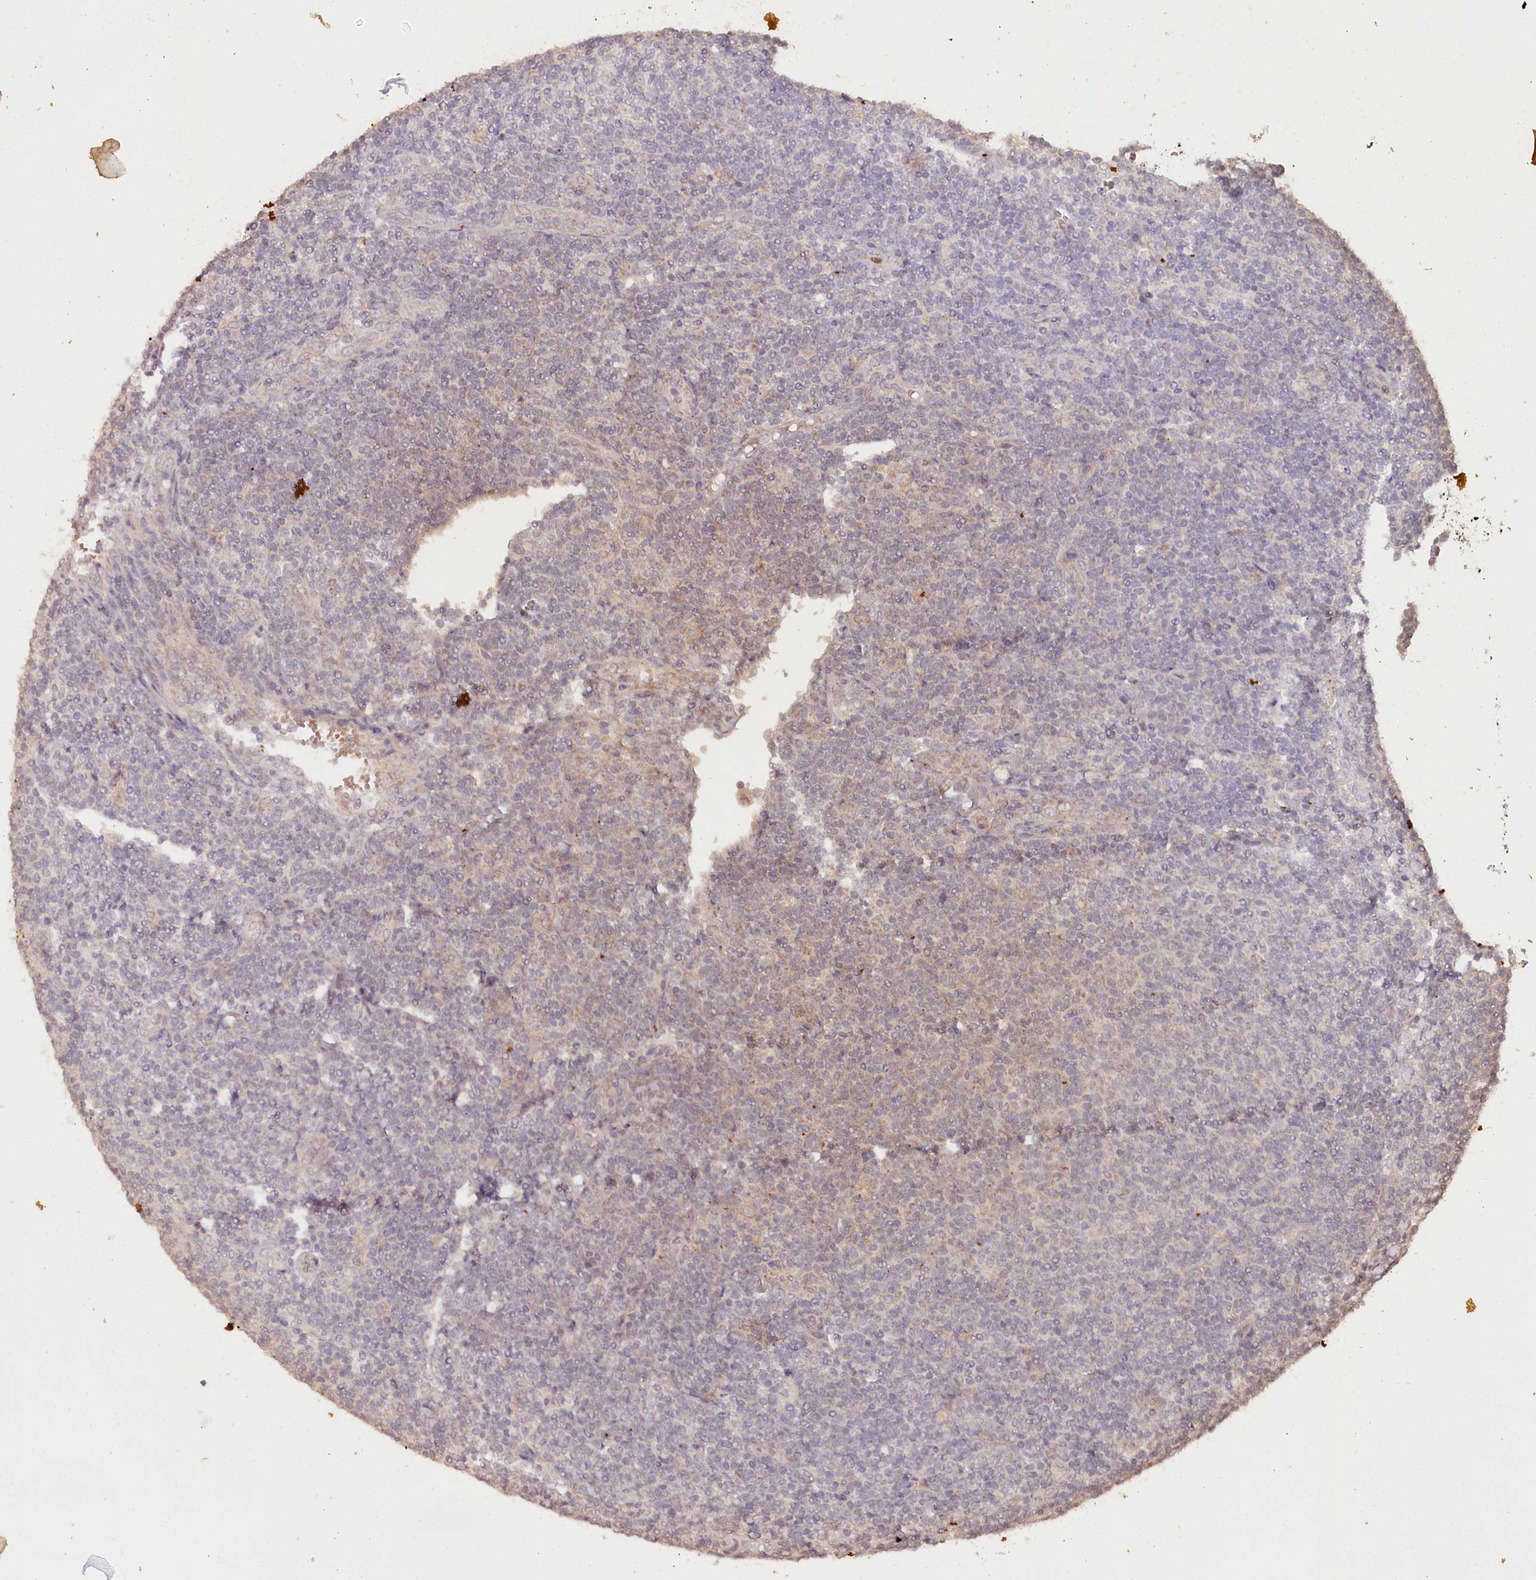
{"staining": {"intensity": "weak", "quantity": "25%-75%", "location": "cytoplasmic/membranous"}, "tissue": "lymphoma", "cell_type": "Tumor cells", "image_type": "cancer", "snomed": [{"axis": "morphology", "description": "Malignant lymphoma, non-Hodgkin's type, Low grade"}, {"axis": "topography", "description": "Lymph node"}], "caption": "High-magnification brightfield microscopy of malignant lymphoma, non-Hodgkin's type (low-grade) stained with DAB (brown) and counterstained with hematoxylin (blue). tumor cells exhibit weak cytoplasmic/membranous expression is present in approximately25%-75% of cells.", "gene": "MMP25", "patient": {"sex": "male", "age": 66}}